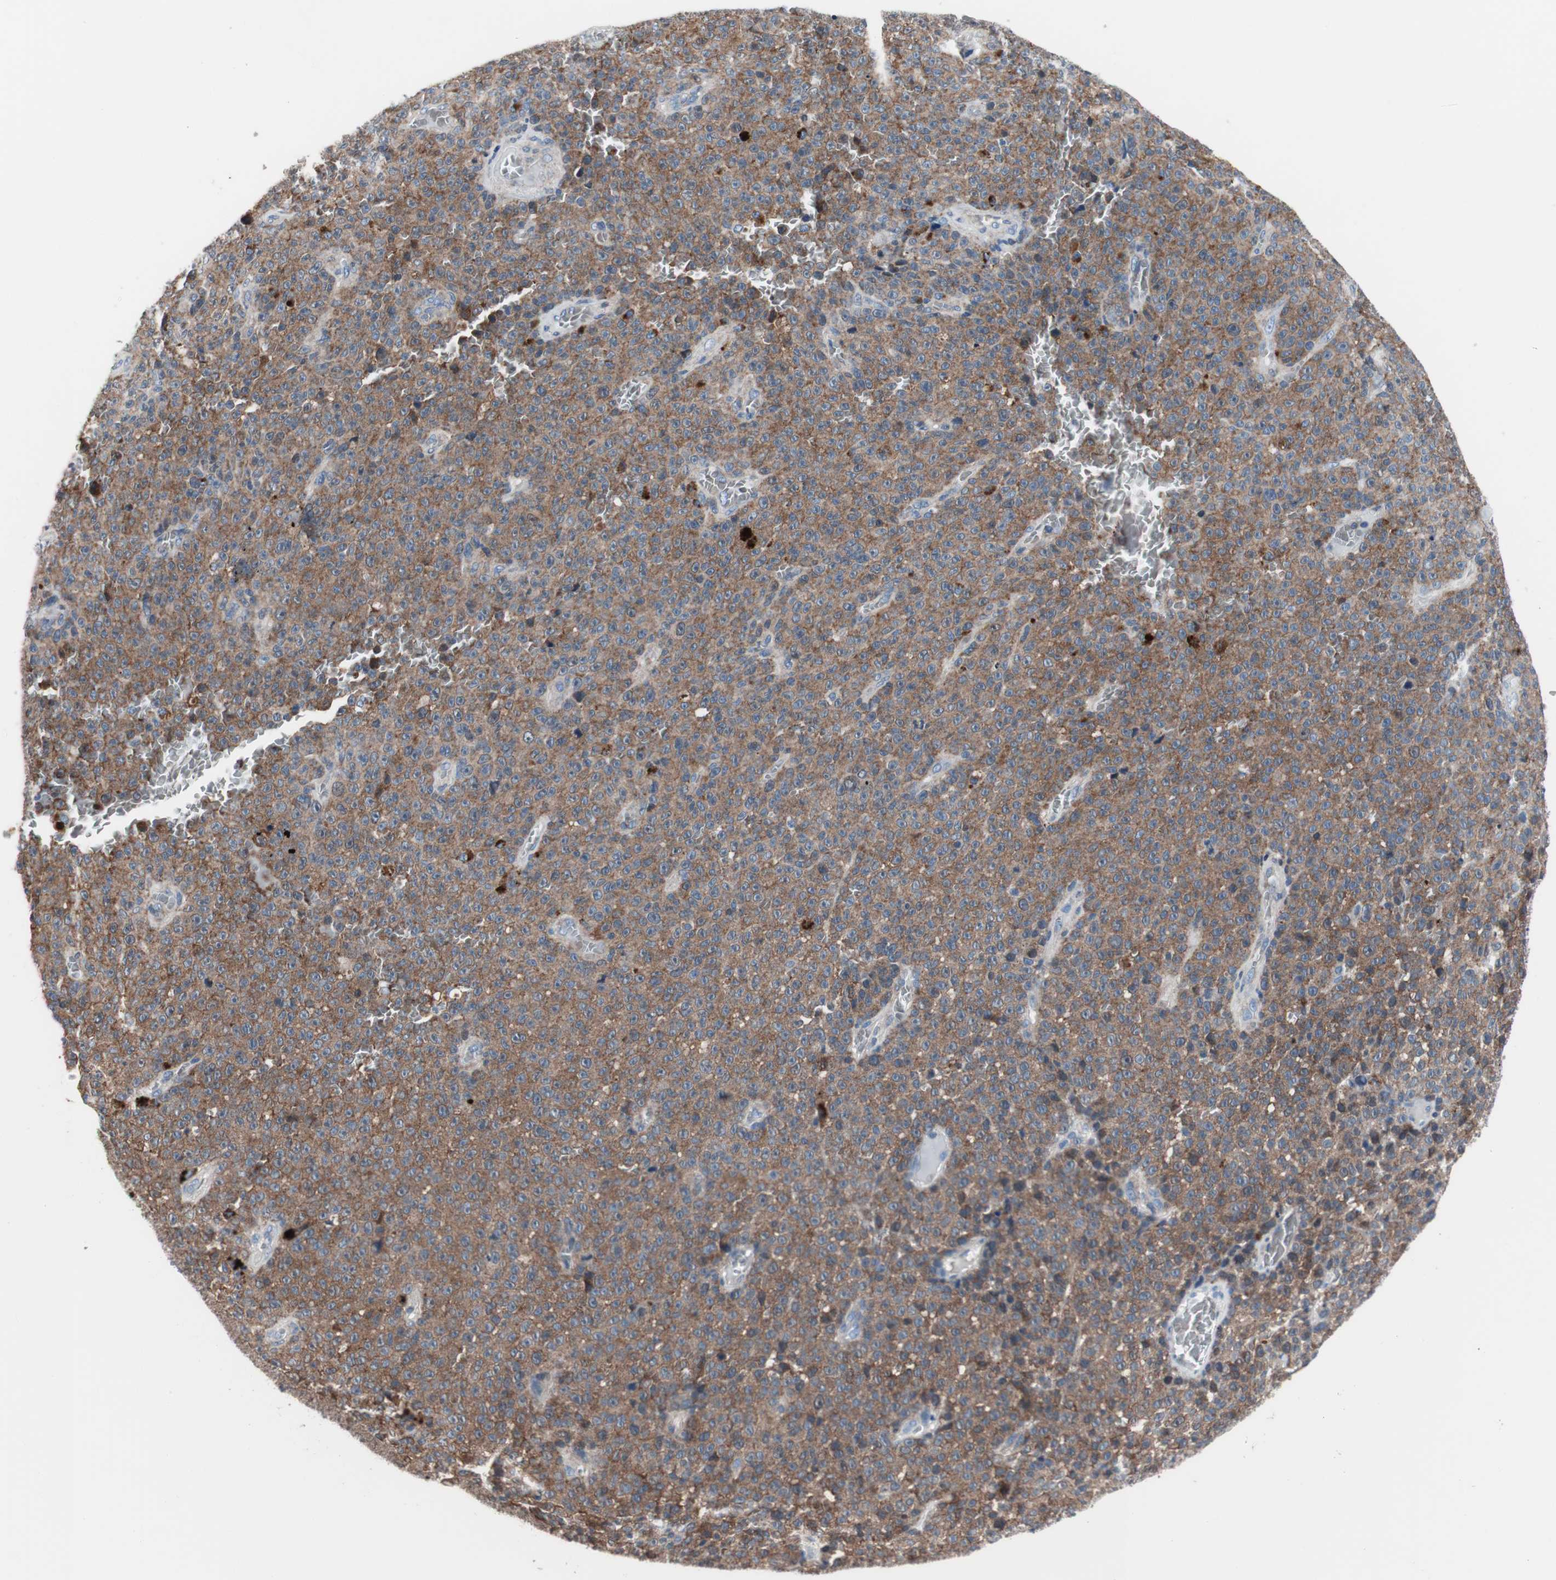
{"staining": {"intensity": "moderate", "quantity": ">75%", "location": "cytoplasmic/membranous"}, "tissue": "melanoma", "cell_type": "Tumor cells", "image_type": "cancer", "snomed": [{"axis": "morphology", "description": "Malignant melanoma, NOS"}, {"axis": "topography", "description": "Skin"}], "caption": "The immunohistochemical stain shows moderate cytoplasmic/membranous positivity in tumor cells of malignant melanoma tissue.", "gene": "PRDX2", "patient": {"sex": "female", "age": 82}}